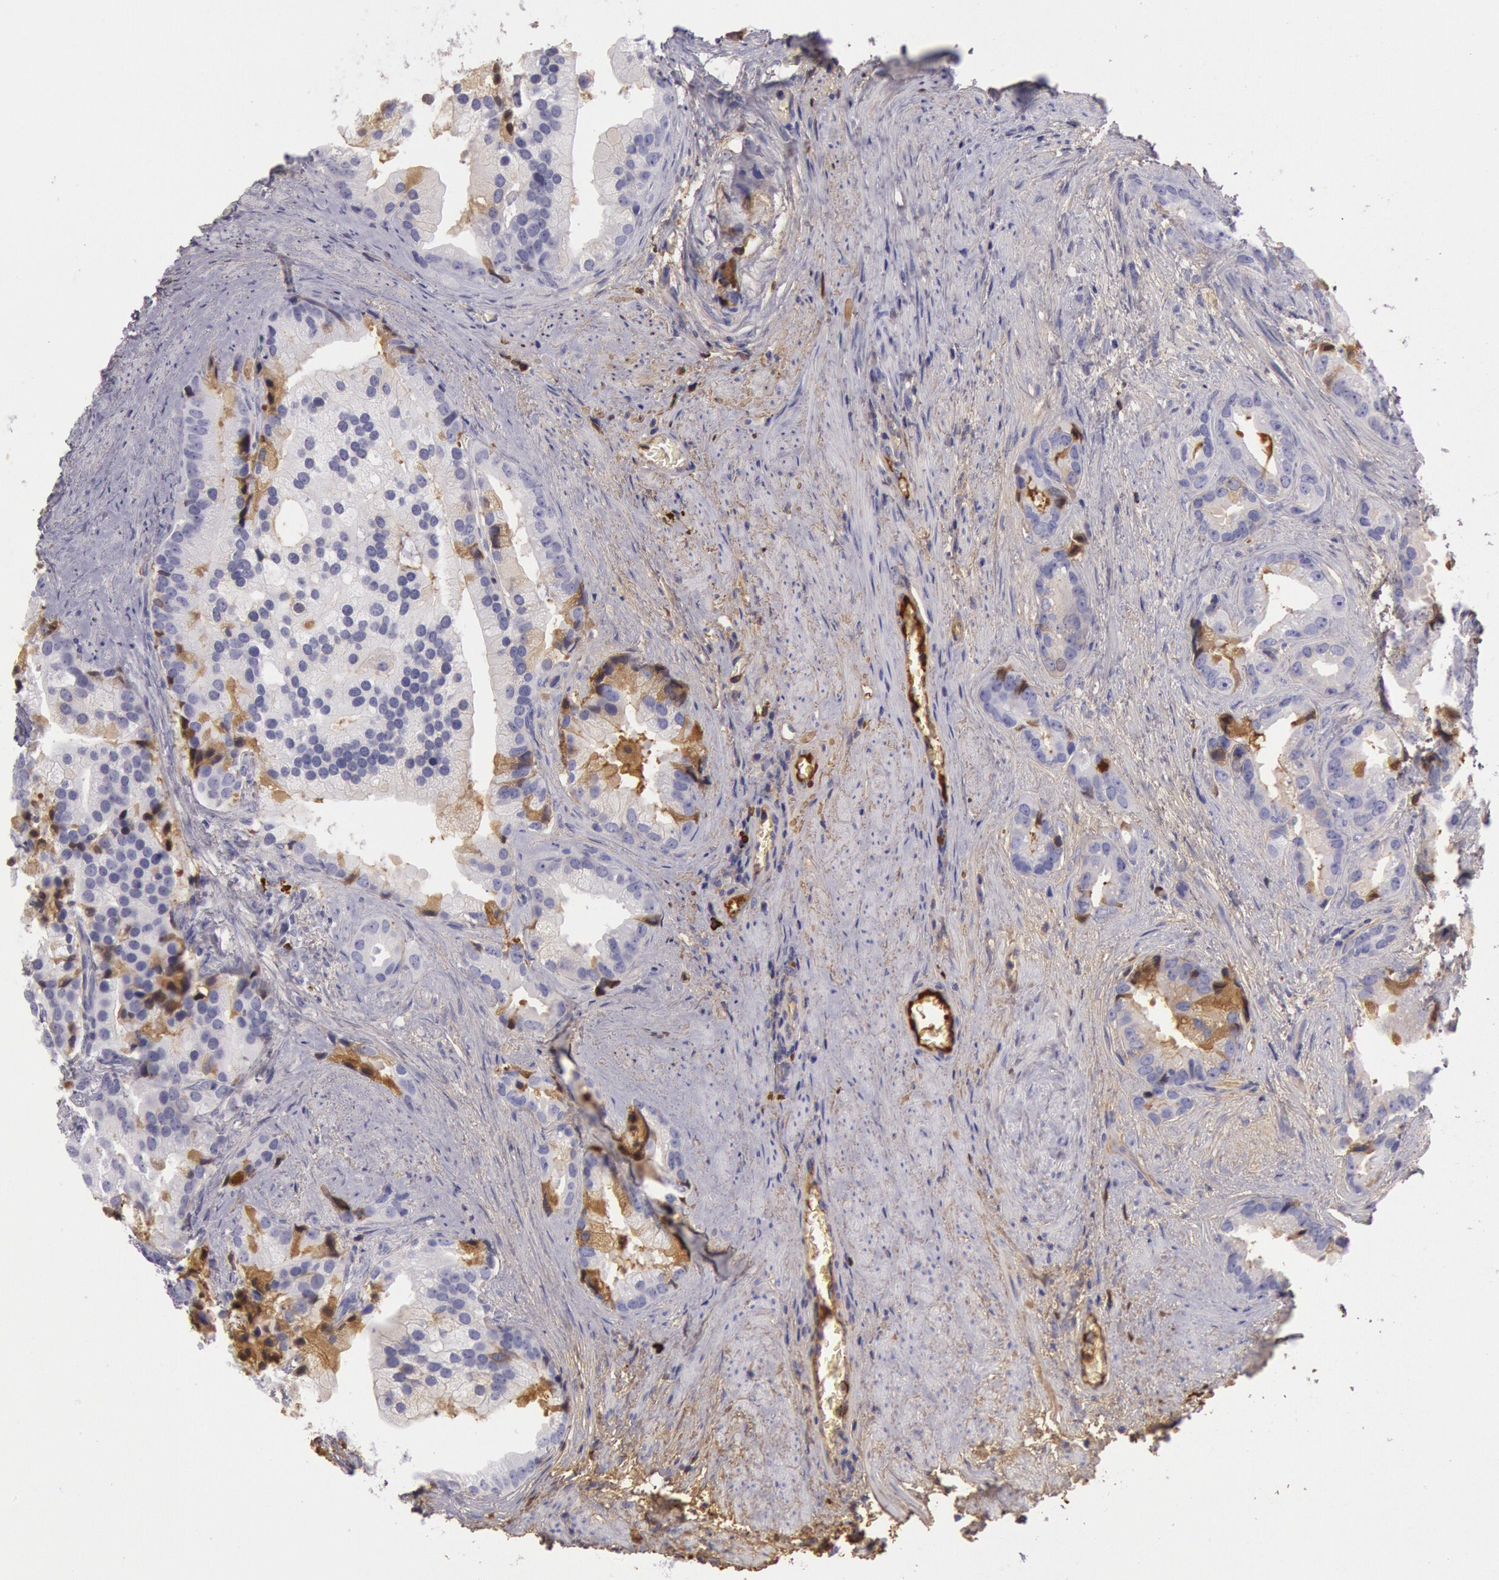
{"staining": {"intensity": "moderate", "quantity": "<25%", "location": "cytoplasmic/membranous"}, "tissue": "prostate cancer", "cell_type": "Tumor cells", "image_type": "cancer", "snomed": [{"axis": "morphology", "description": "Adenocarcinoma, Low grade"}, {"axis": "topography", "description": "Prostate"}], "caption": "Prostate low-grade adenocarcinoma tissue shows moderate cytoplasmic/membranous expression in about <25% of tumor cells The staining was performed using DAB, with brown indicating positive protein expression. Nuclei are stained blue with hematoxylin.", "gene": "IGHG1", "patient": {"sex": "male", "age": 71}}